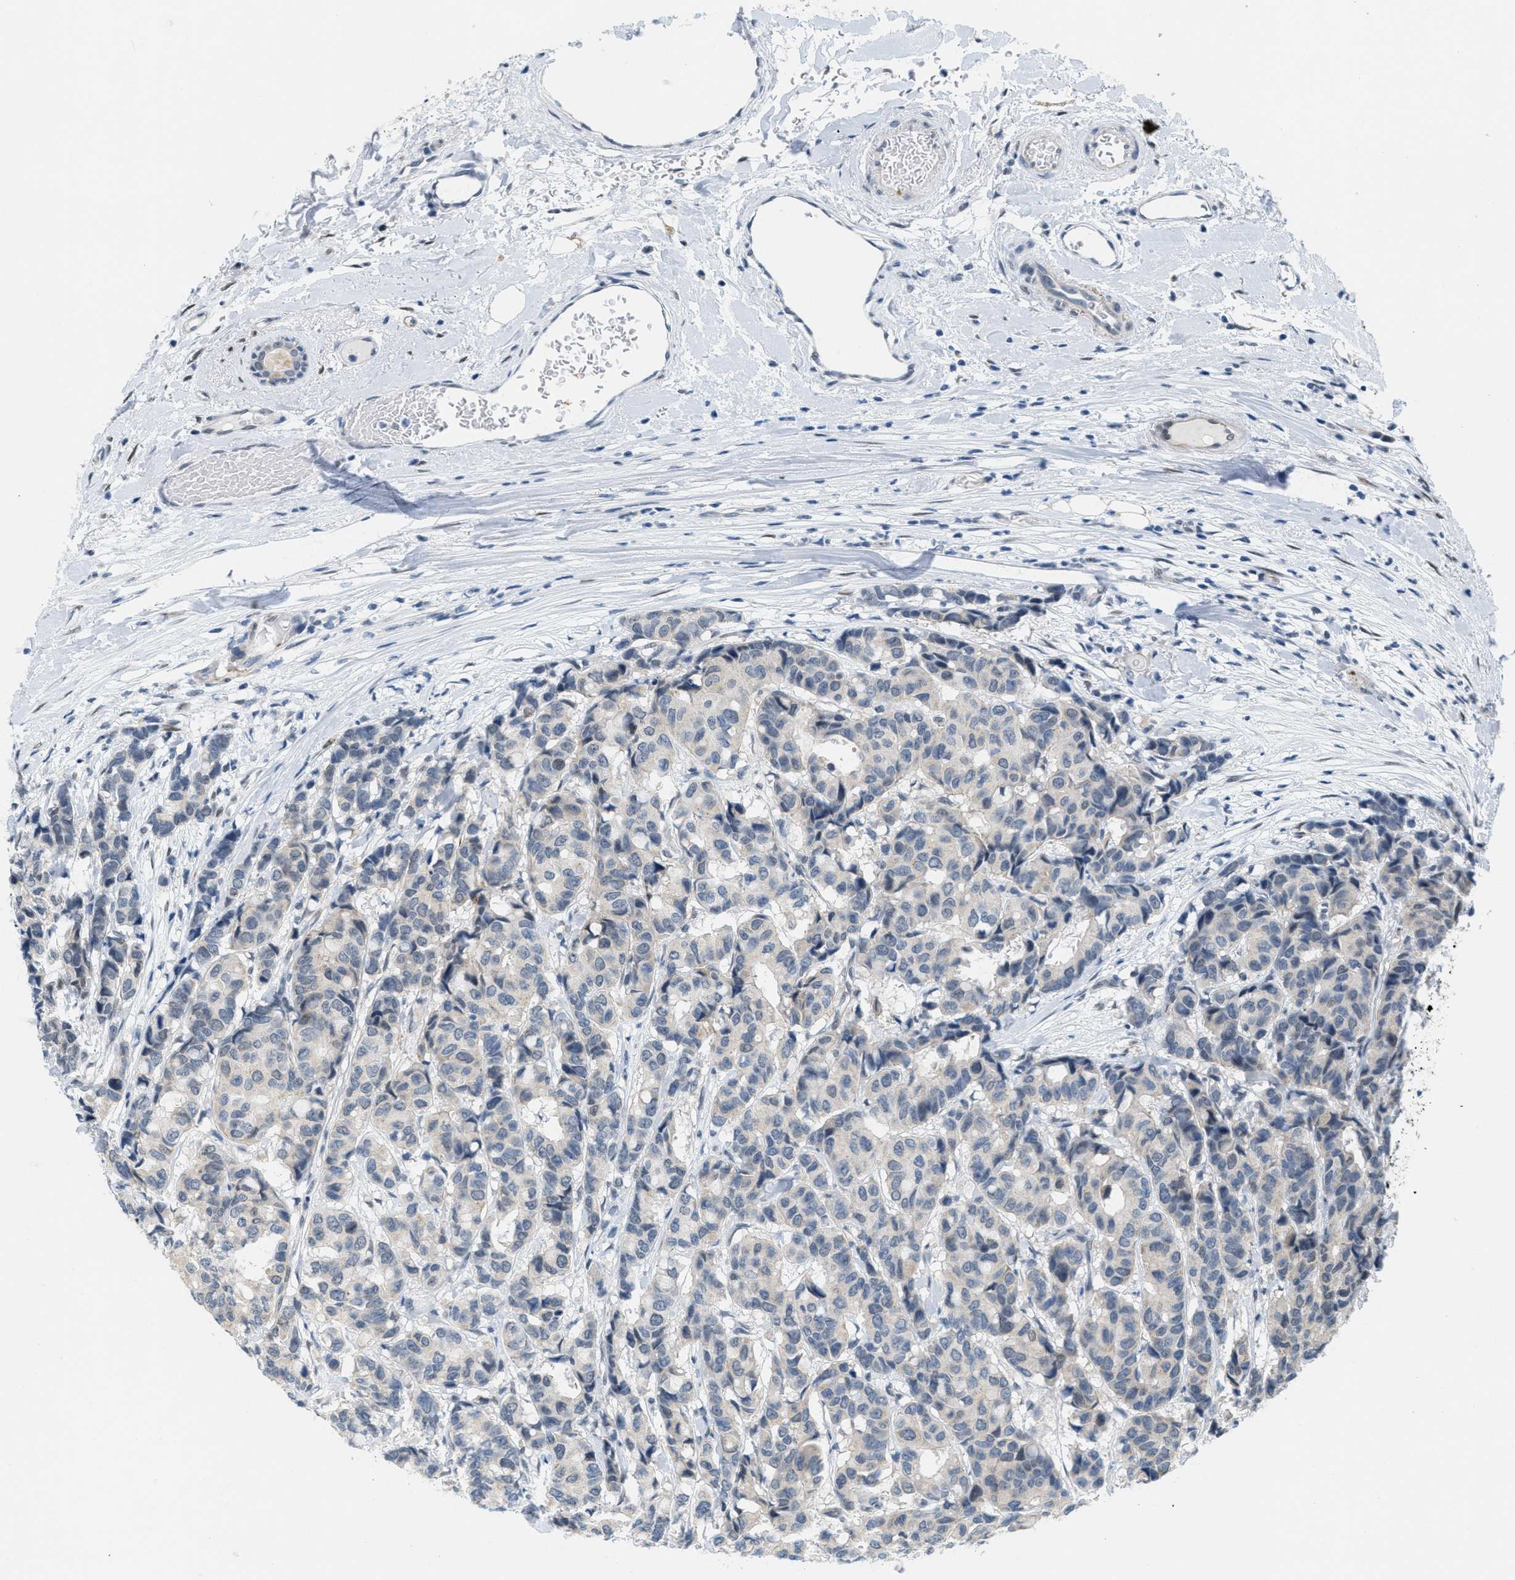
{"staining": {"intensity": "negative", "quantity": "none", "location": "none"}, "tissue": "breast cancer", "cell_type": "Tumor cells", "image_type": "cancer", "snomed": [{"axis": "morphology", "description": "Duct carcinoma"}, {"axis": "topography", "description": "Breast"}], "caption": "DAB immunohistochemical staining of human breast cancer (intraductal carcinoma) reveals no significant expression in tumor cells. Brightfield microscopy of IHC stained with DAB (brown) and hematoxylin (blue), captured at high magnification.", "gene": "HS3ST2", "patient": {"sex": "female", "age": 87}}